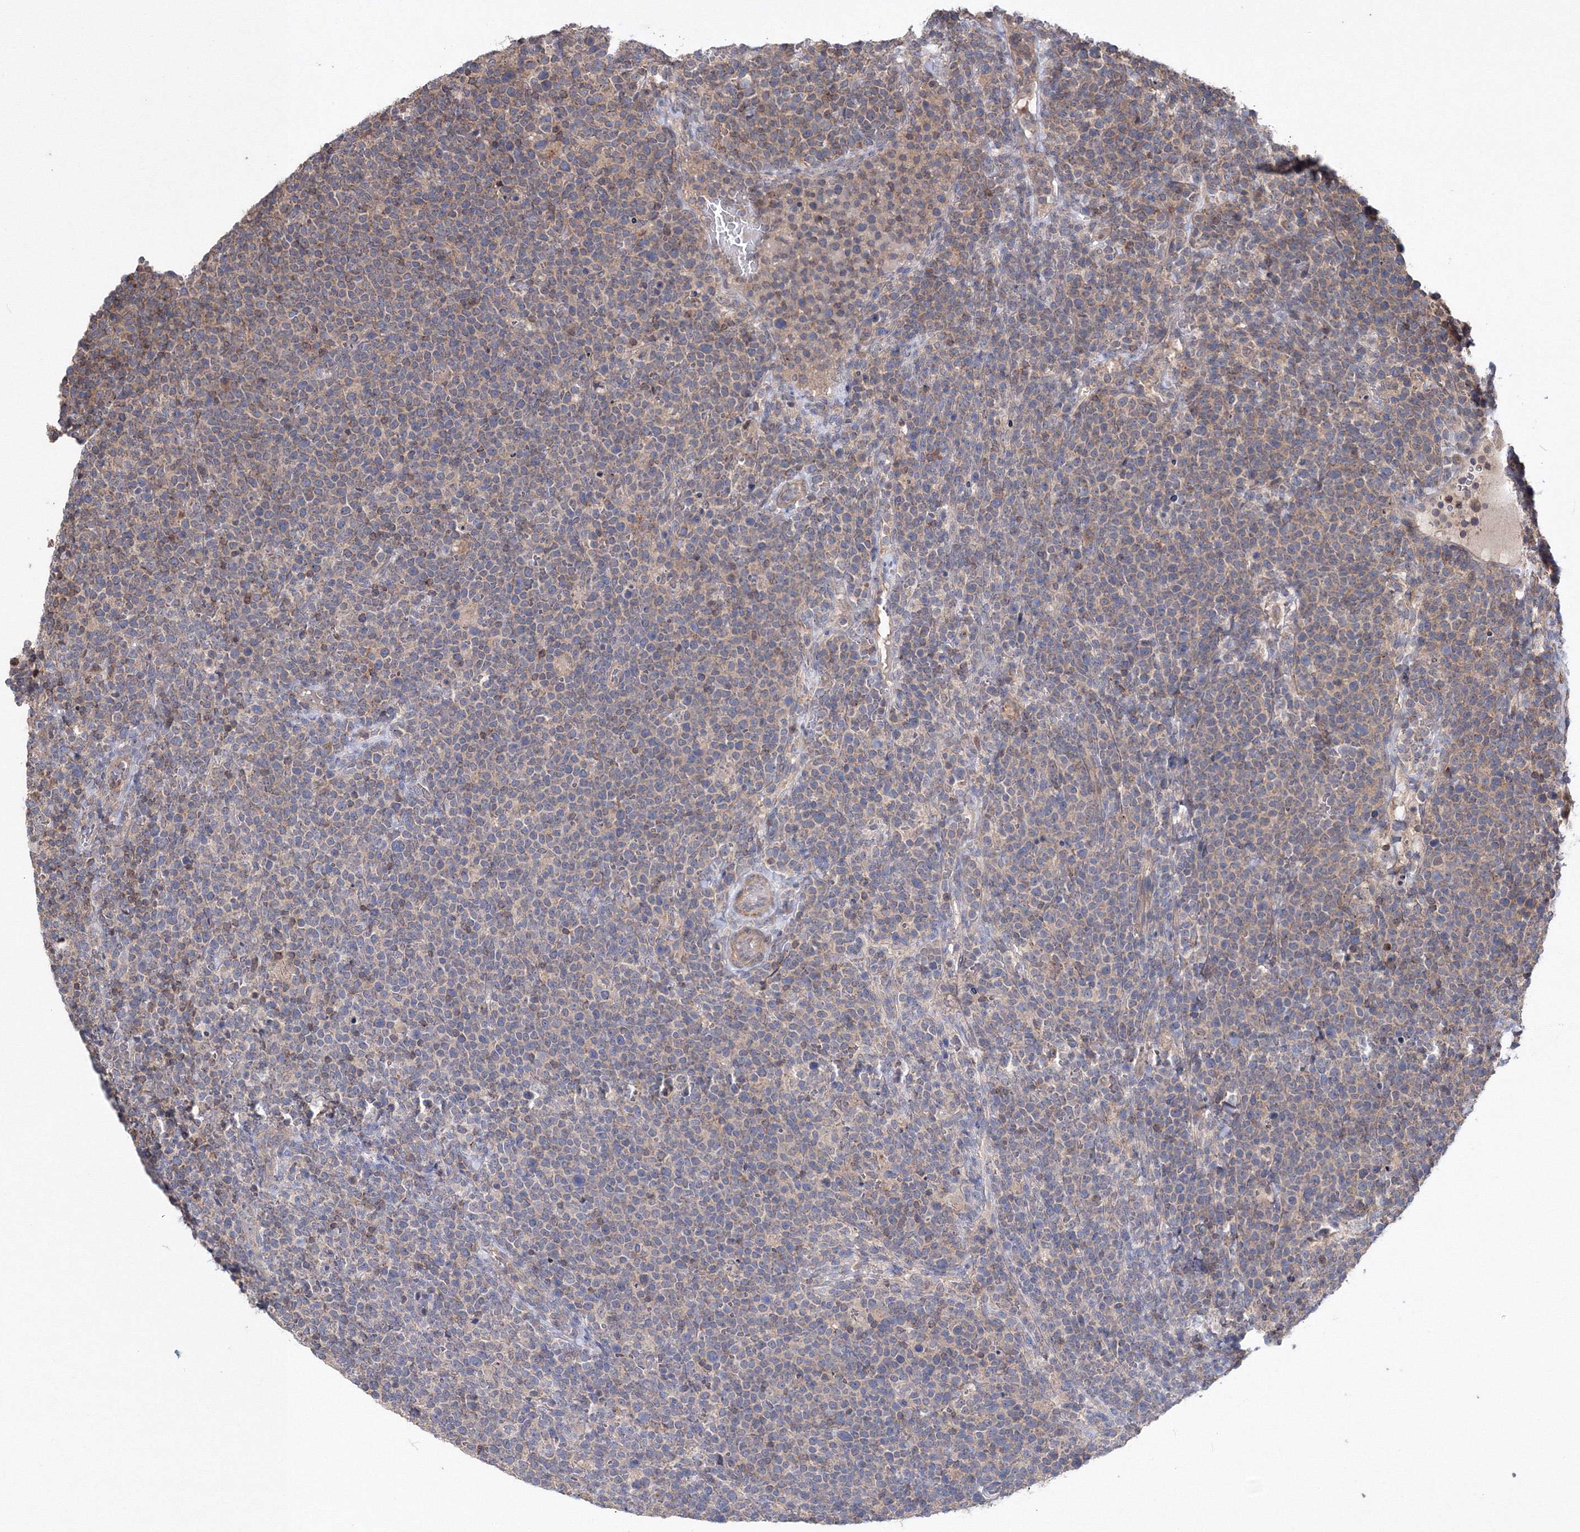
{"staining": {"intensity": "negative", "quantity": "none", "location": "none"}, "tissue": "lymphoma", "cell_type": "Tumor cells", "image_type": "cancer", "snomed": [{"axis": "morphology", "description": "Malignant lymphoma, non-Hodgkin's type, High grade"}, {"axis": "topography", "description": "Lymph node"}], "caption": "This is an IHC photomicrograph of lymphoma. There is no staining in tumor cells.", "gene": "PPP2R2B", "patient": {"sex": "male", "age": 61}}